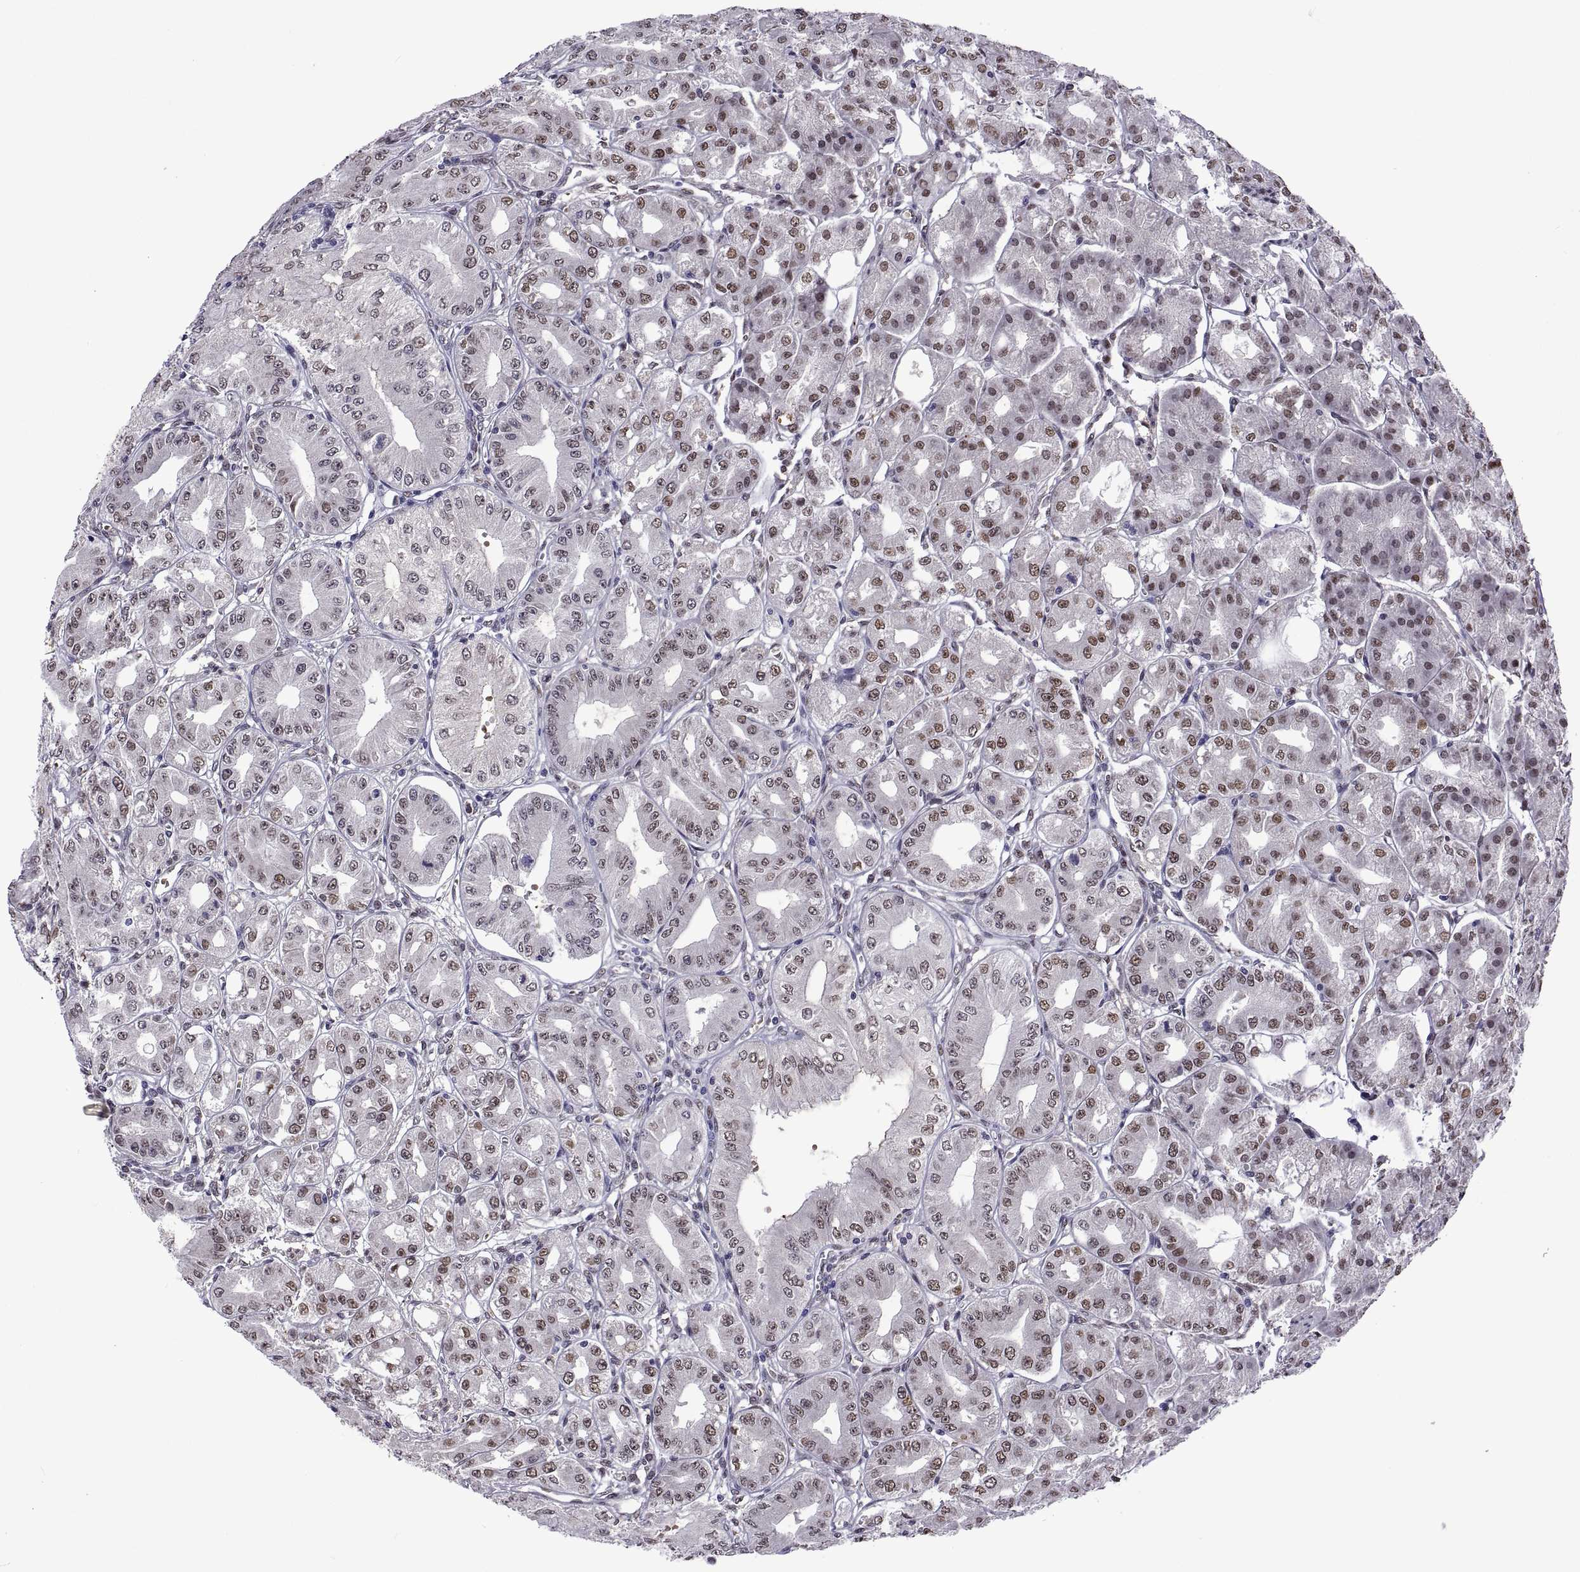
{"staining": {"intensity": "moderate", "quantity": "25%-75%", "location": "nuclear"}, "tissue": "stomach", "cell_type": "Glandular cells", "image_type": "normal", "snomed": [{"axis": "morphology", "description": "Normal tissue, NOS"}, {"axis": "topography", "description": "Stomach, lower"}], "caption": "A high-resolution image shows immunohistochemistry staining of unremarkable stomach, which exhibits moderate nuclear staining in approximately 25%-75% of glandular cells.", "gene": "NR4A1", "patient": {"sex": "male", "age": 71}}